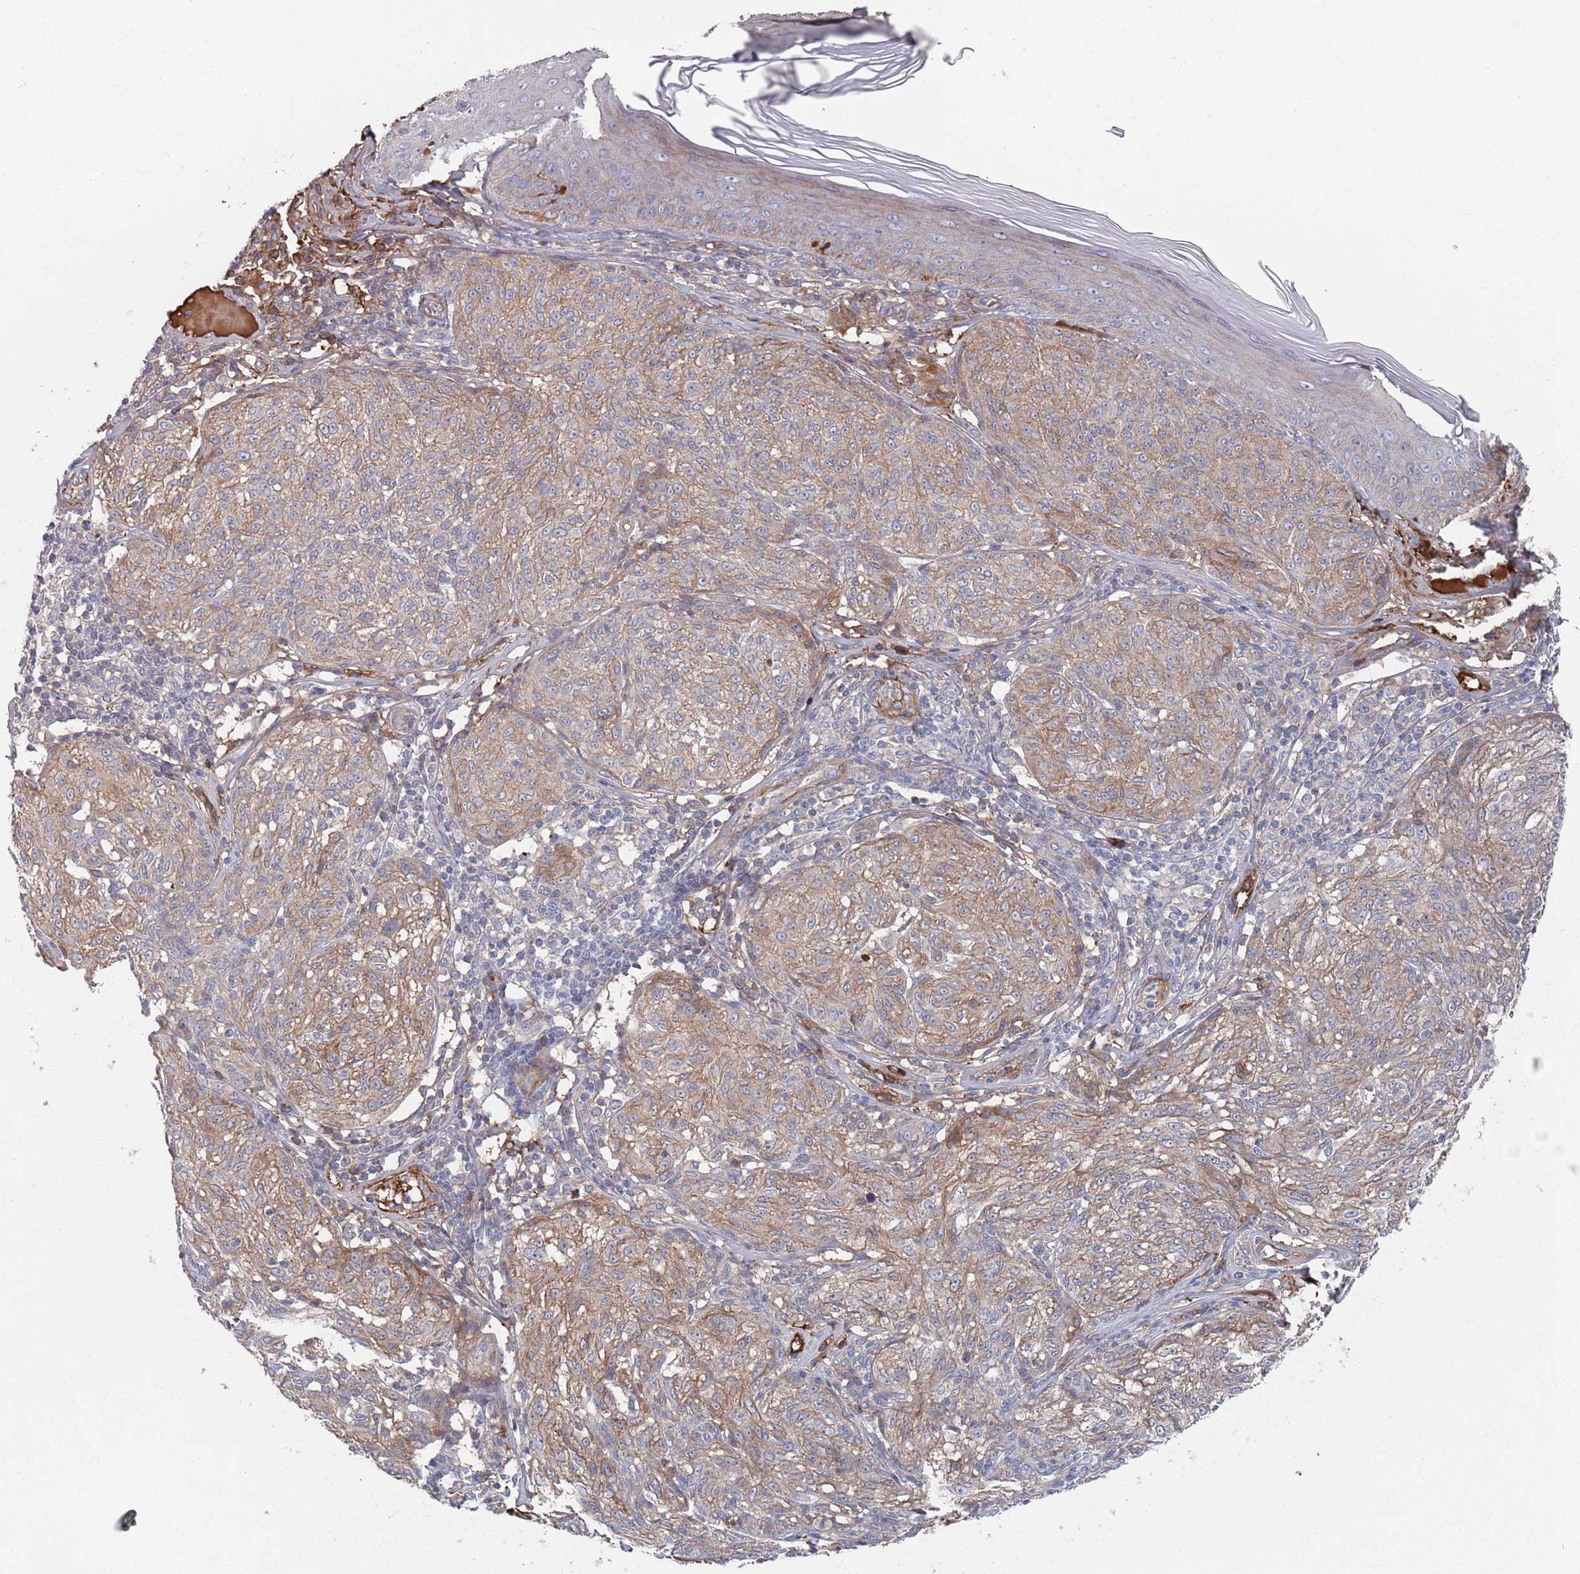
{"staining": {"intensity": "moderate", "quantity": ">75%", "location": "cytoplasmic/membranous"}, "tissue": "melanoma", "cell_type": "Tumor cells", "image_type": "cancer", "snomed": [{"axis": "morphology", "description": "Malignant melanoma, NOS"}, {"axis": "topography", "description": "Skin"}], "caption": "An image of human malignant melanoma stained for a protein exhibits moderate cytoplasmic/membranous brown staining in tumor cells. The staining was performed using DAB (3,3'-diaminobenzidine) to visualize the protein expression in brown, while the nuclei were stained in blue with hematoxylin (Magnification: 20x).", "gene": "PLEKHA4", "patient": {"sex": "female", "age": 63}}